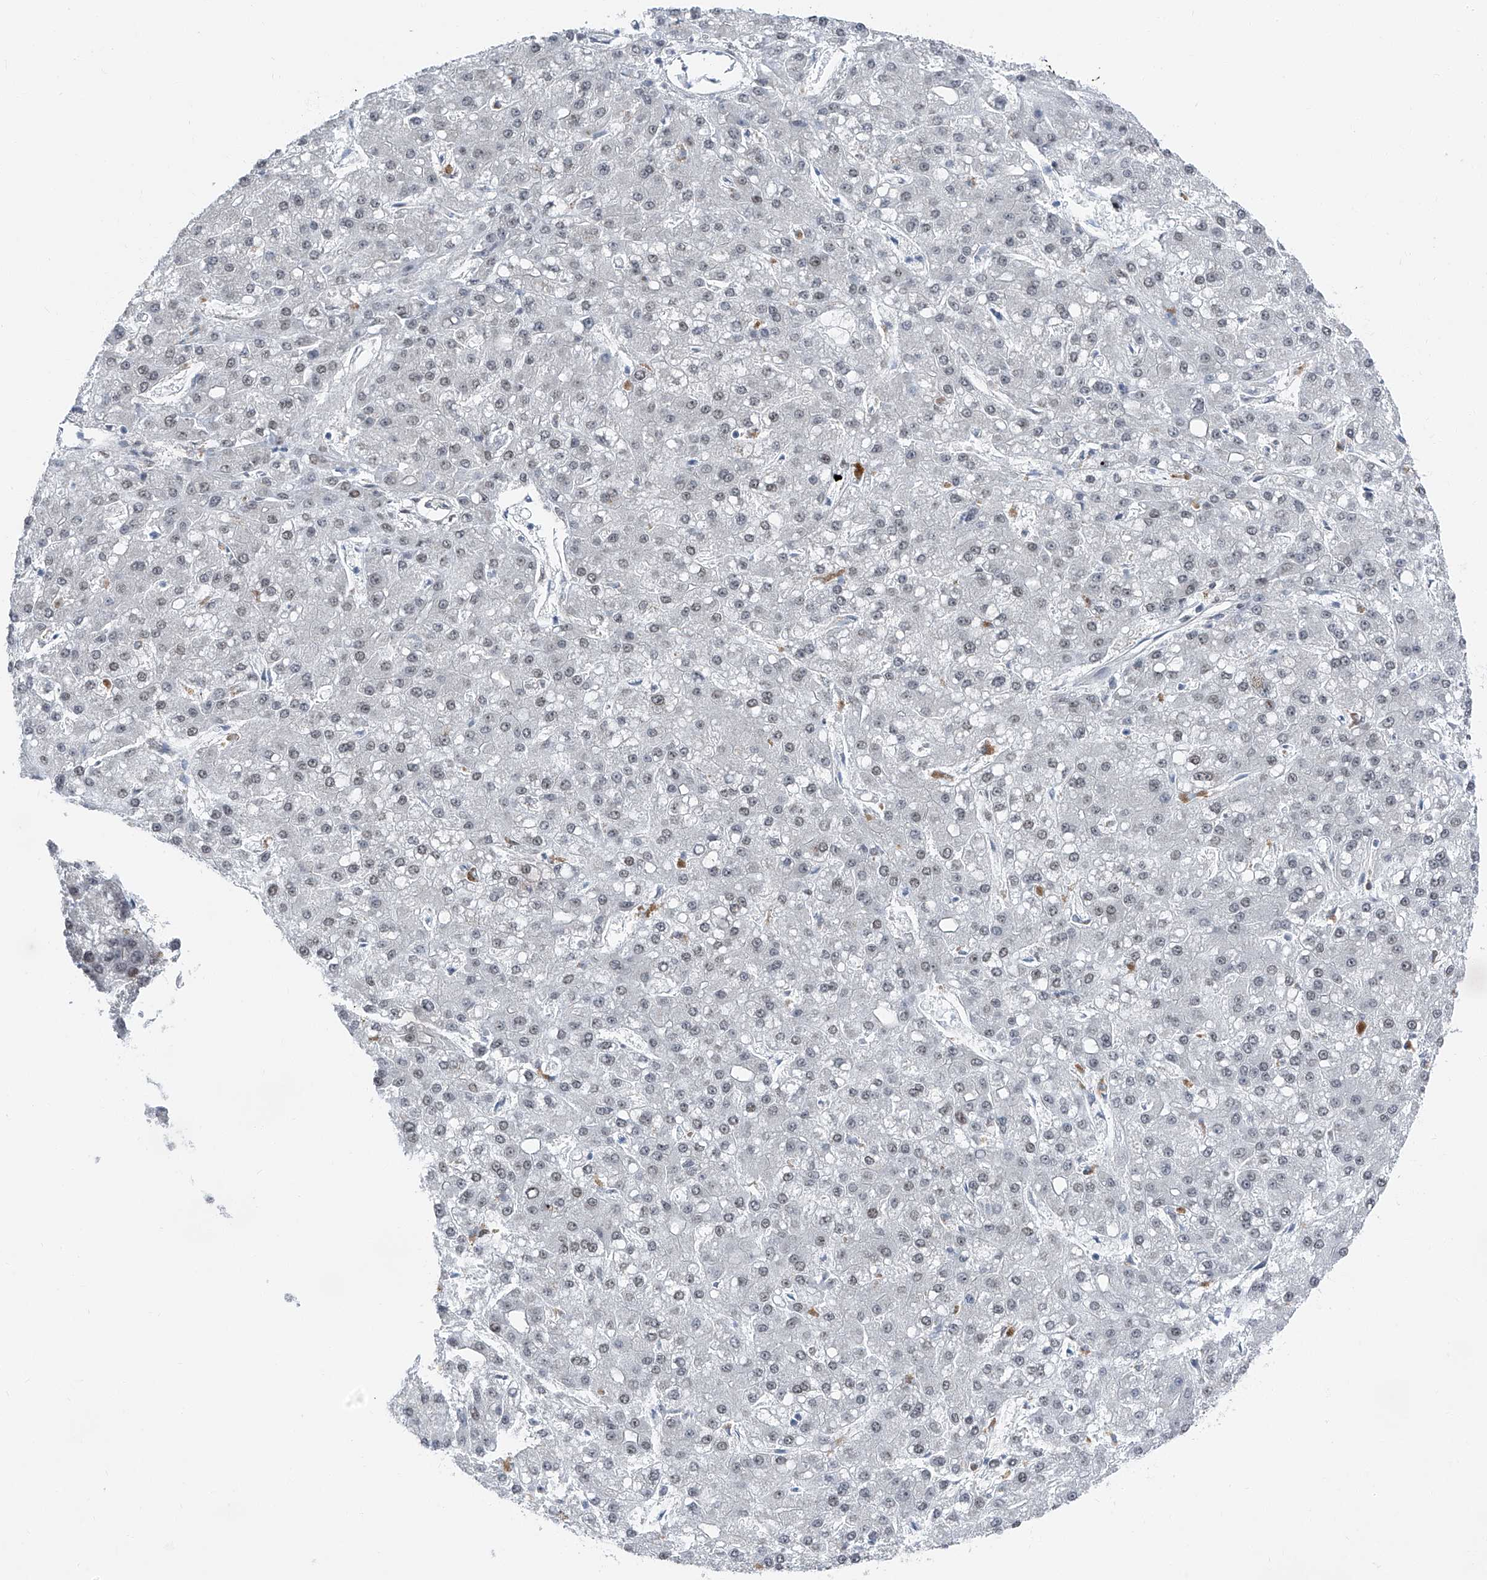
{"staining": {"intensity": "negative", "quantity": "none", "location": "none"}, "tissue": "liver cancer", "cell_type": "Tumor cells", "image_type": "cancer", "snomed": [{"axis": "morphology", "description": "Carcinoma, Hepatocellular, NOS"}, {"axis": "topography", "description": "Liver"}], "caption": "A histopathology image of liver hepatocellular carcinoma stained for a protein exhibits no brown staining in tumor cells.", "gene": "BMI1", "patient": {"sex": "male", "age": 67}}